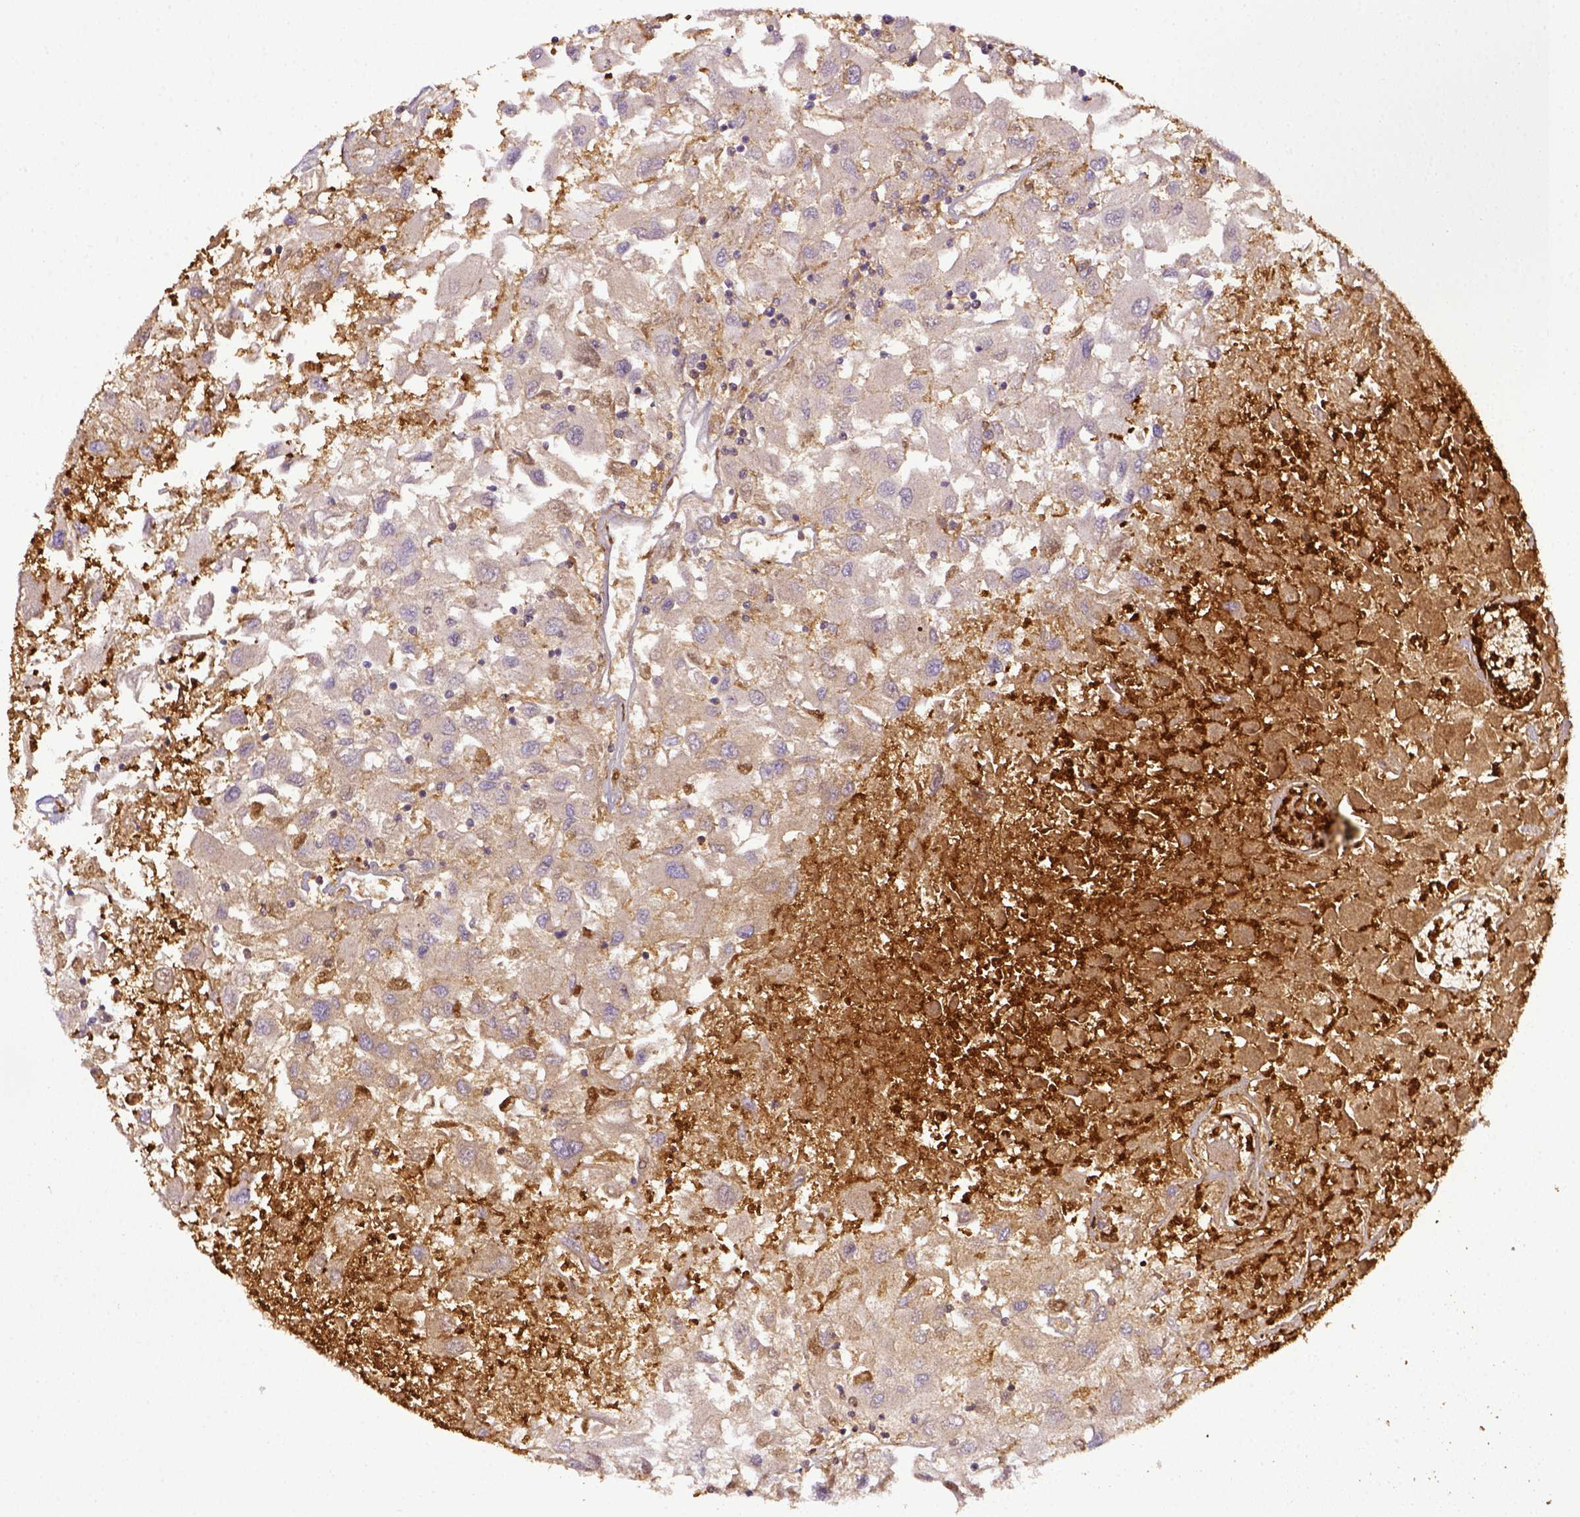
{"staining": {"intensity": "negative", "quantity": "none", "location": "none"}, "tissue": "renal cancer", "cell_type": "Tumor cells", "image_type": "cancer", "snomed": [{"axis": "morphology", "description": "Adenocarcinoma, NOS"}, {"axis": "topography", "description": "Kidney"}], "caption": "IHC of renal cancer shows no expression in tumor cells.", "gene": "ITGAM", "patient": {"sex": "female", "age": 76}}